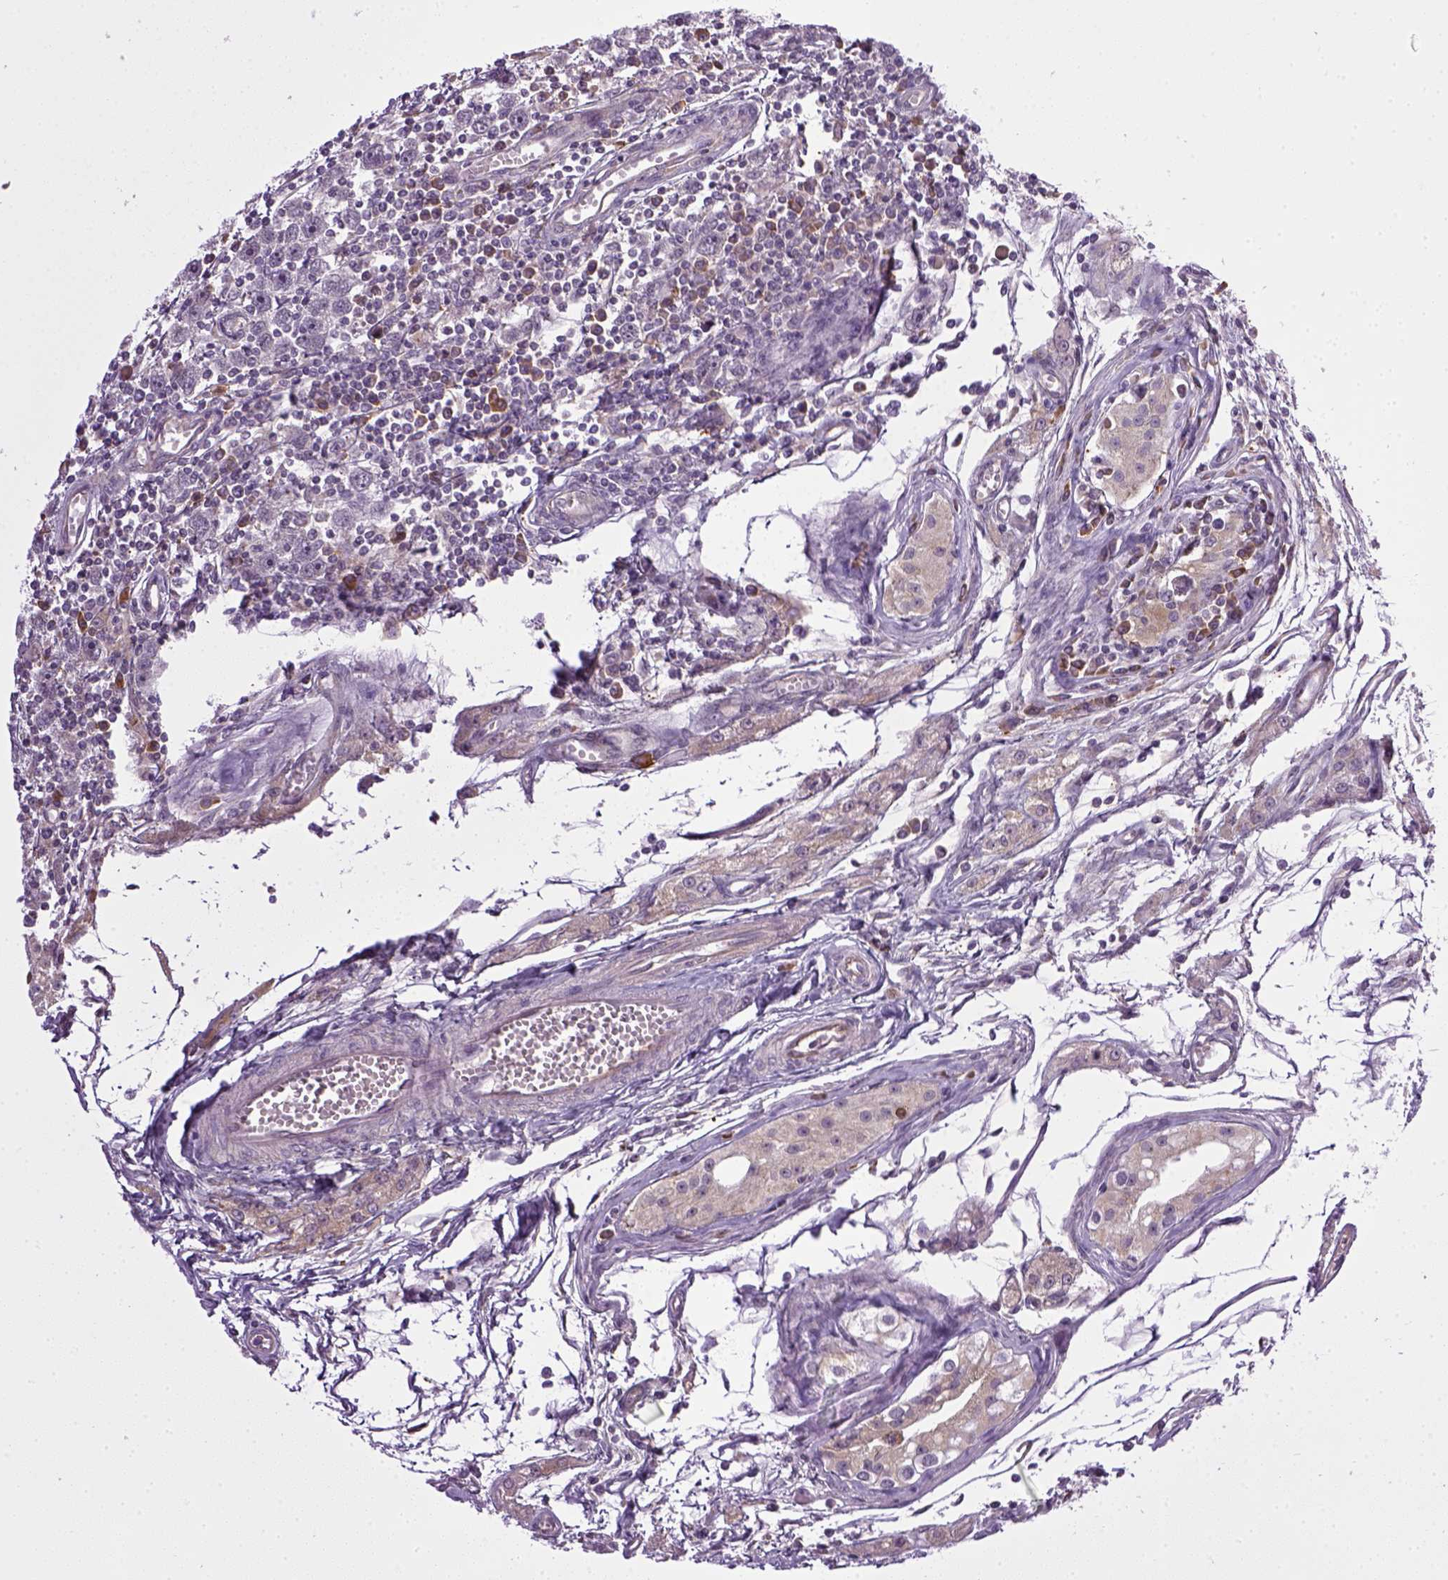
{"staining": {"intensity": "negative", "quantity": "none", "location": "none"}, "tissue": "testis cancer", "cell_type": "Tumor cells", "image_type": "cancer", "snomed": [{"axis": "morphology", "description": "Seminoma, NOS"}, {"axis": "topography", "description": "Testis"}], "caption": "An immunohistochemistry micrograph of seminoma (testis) is shown. There is no staining in tumor cells of seminoma (testis).", "gene": "TPRG1", "patient": {"sex": "male", "age": 30}}